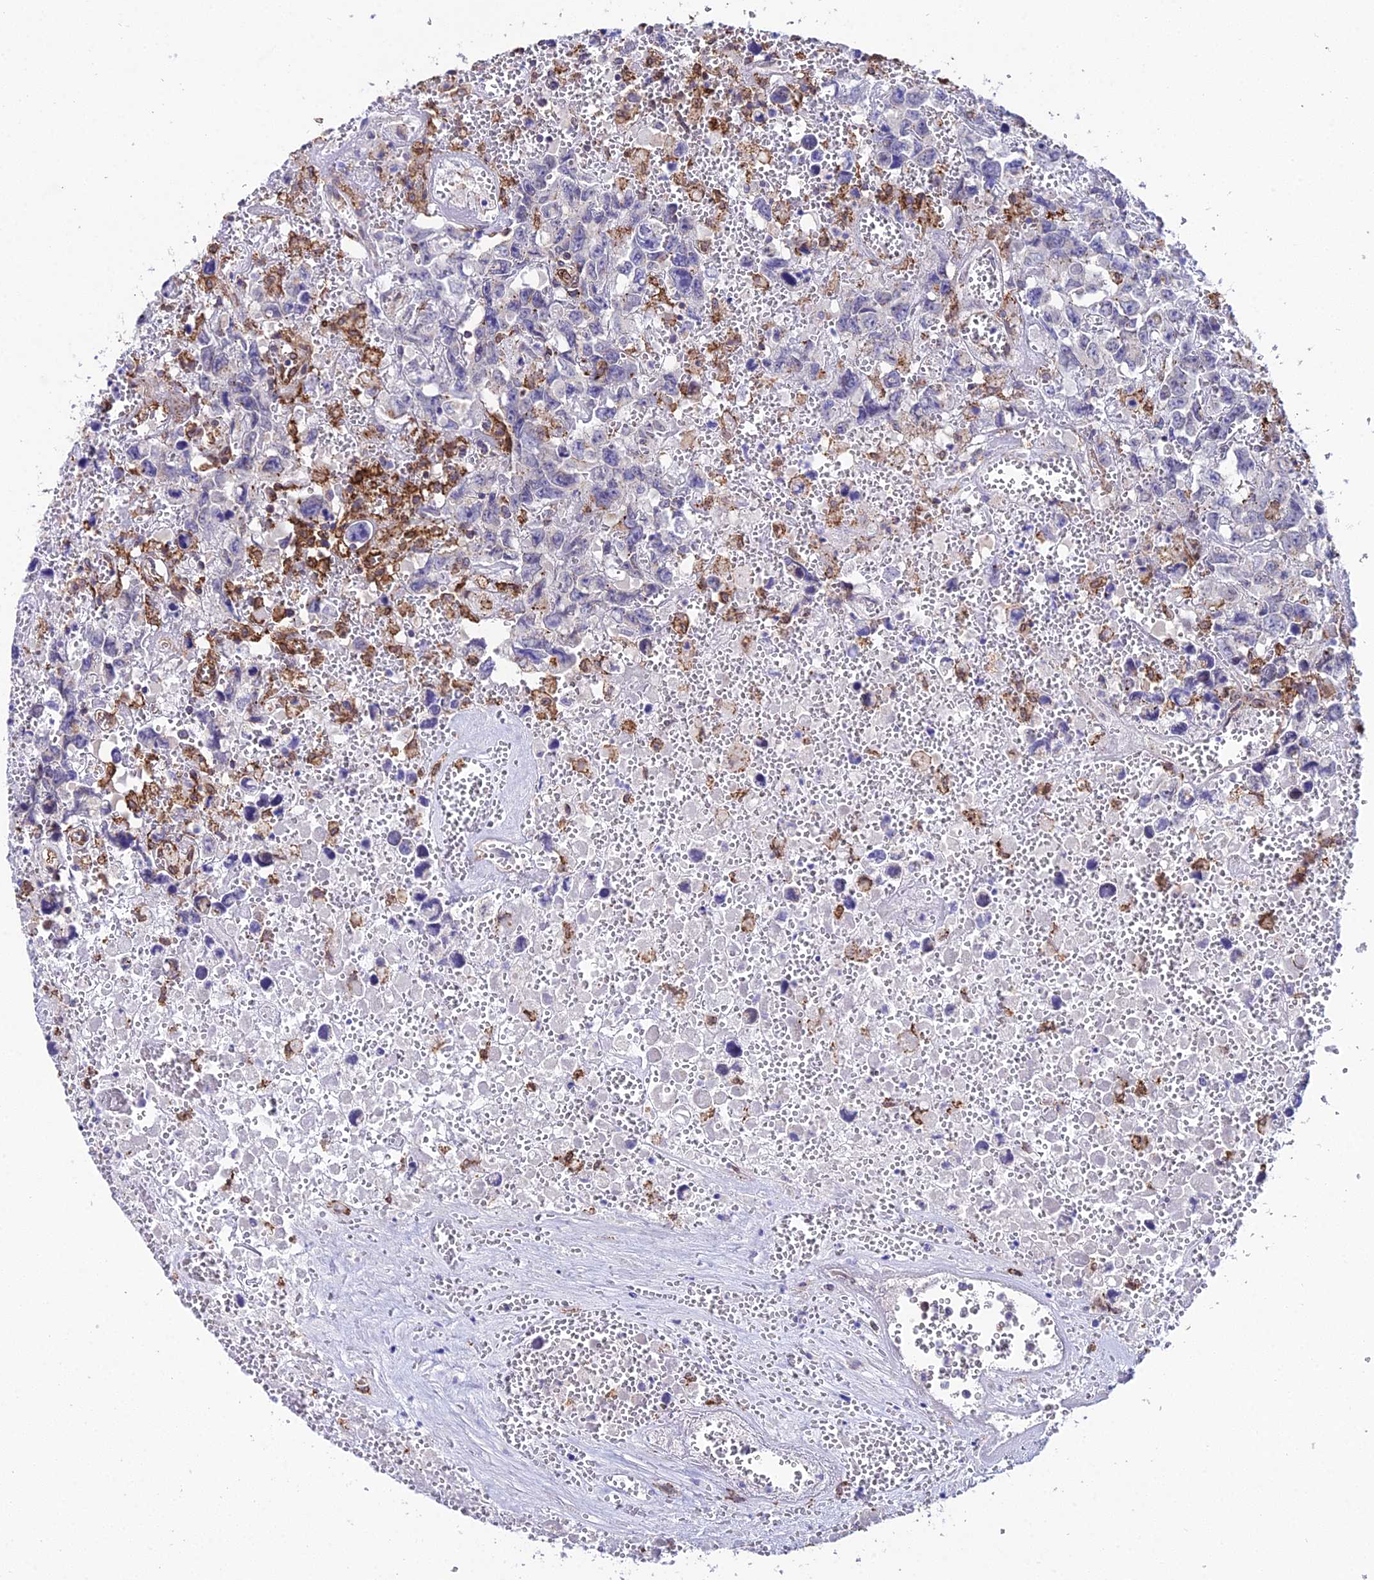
{"staining": {"intensity": "negative", "quantity": "none", "location": "none"}, "tissue": "testis cancer", "cell_type": "Tumor cells", "image_type": "cancer", "snomed": [{"axis": "morphology", "description": "Carcinoma, Embryonal, NOS"}, {"axis": "topography", "description": "Testis"}], "caption": "Embryonal carcinoma (testis) stained for a protein using immunohistochemistry reveals no expression tumor cells.", "gene": "DDX19A", "patient": {"sex": "male", "age": 31}}